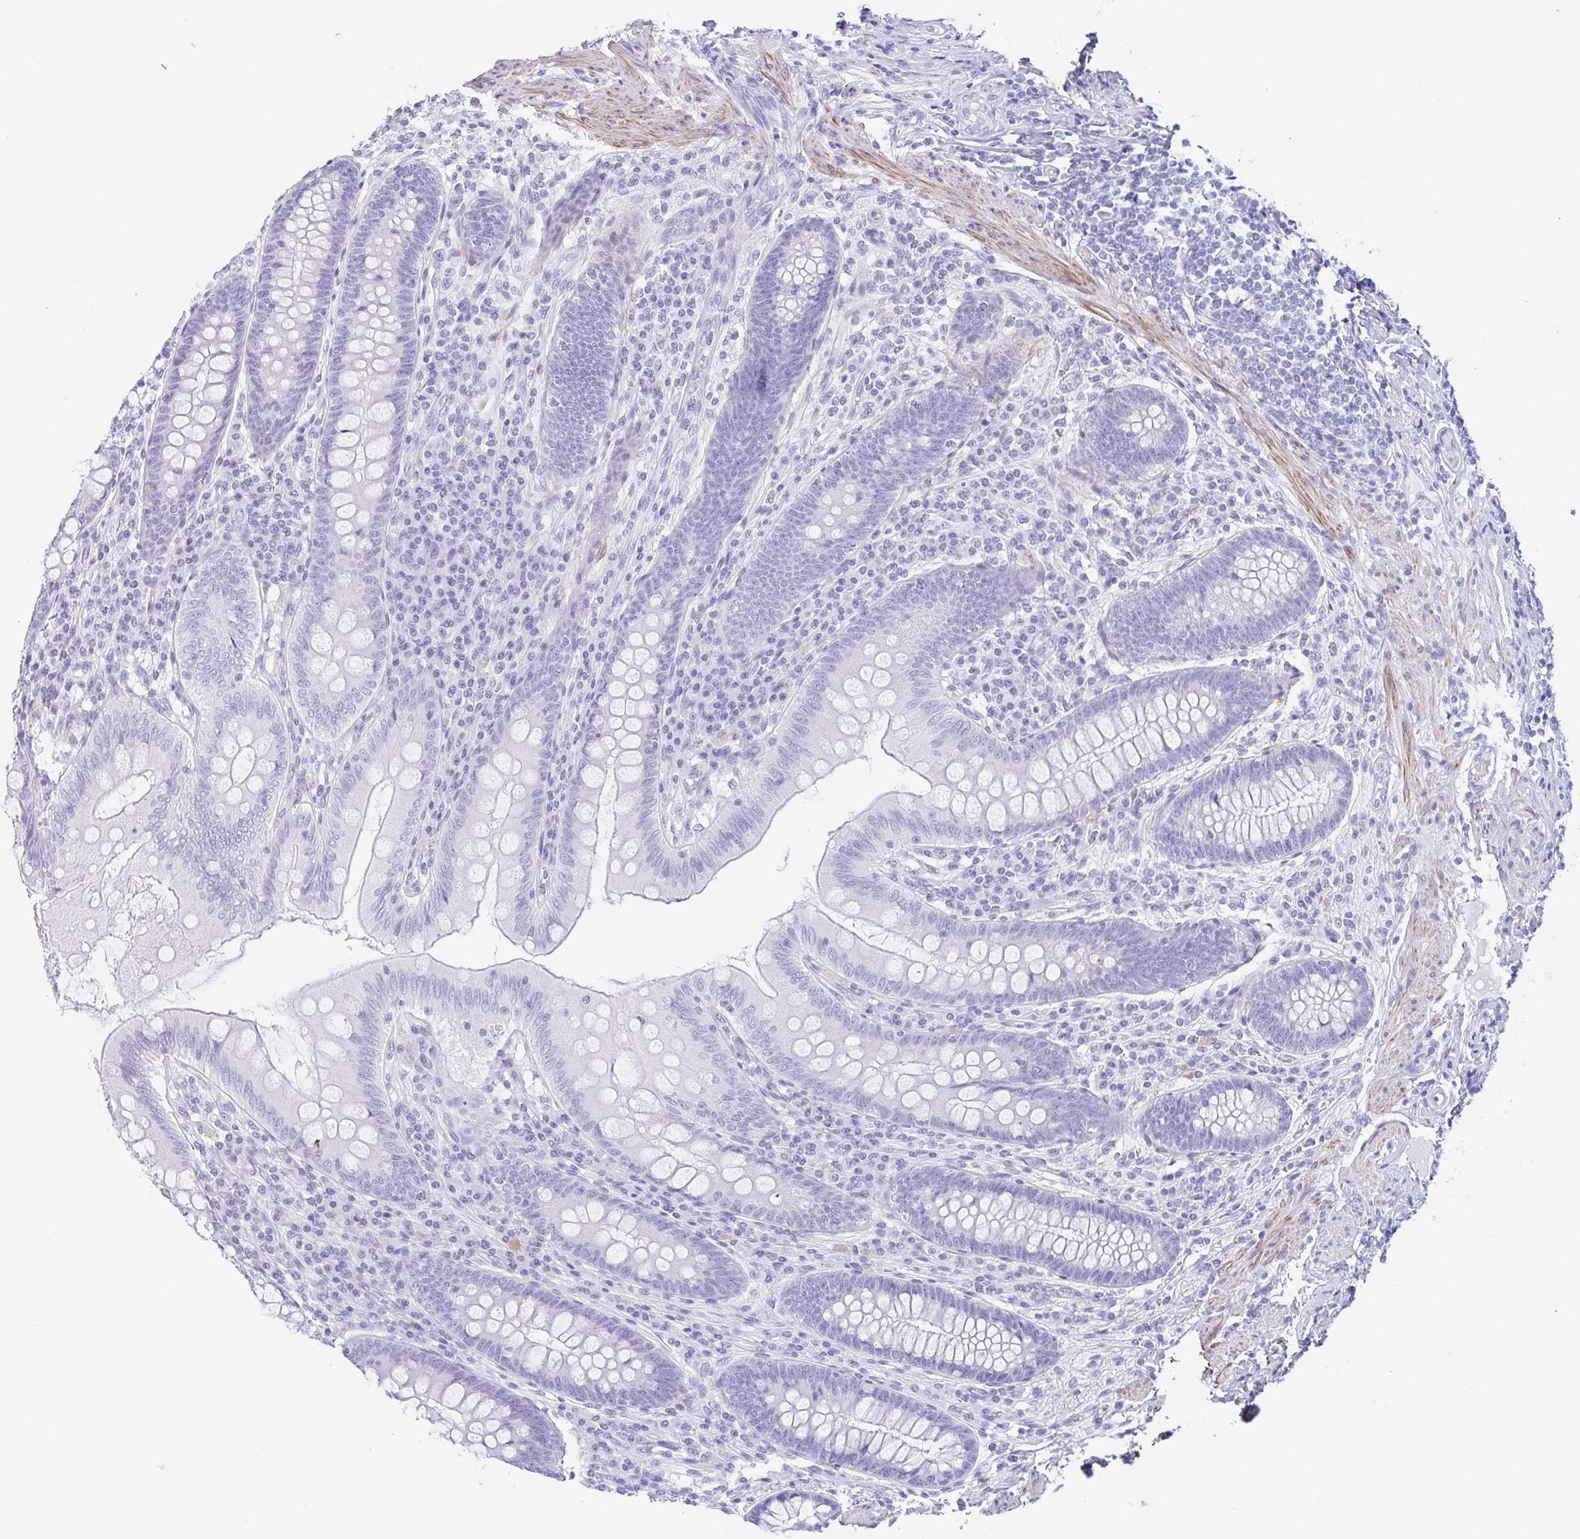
{"staining": {"intensity": "negative", "quantity": "none", "location": "none"}, "tissue": "appendix", "cell_type": "Glandular cells", "image_type": "normal", "snomed": [{"axis": "morphology", "description": "Normal tissue, NOS"}, {"axis": "topography", "description": "Appendix"}], "caption": "This histopathology image is of normal appendix stained with immunohistochemistry to label a protein in brown with the nuclei are counter-stained blue. There is no expression in glandular cells.", "gene": "TAS2R41", "patient": {"sex": "male", "age": 71}}